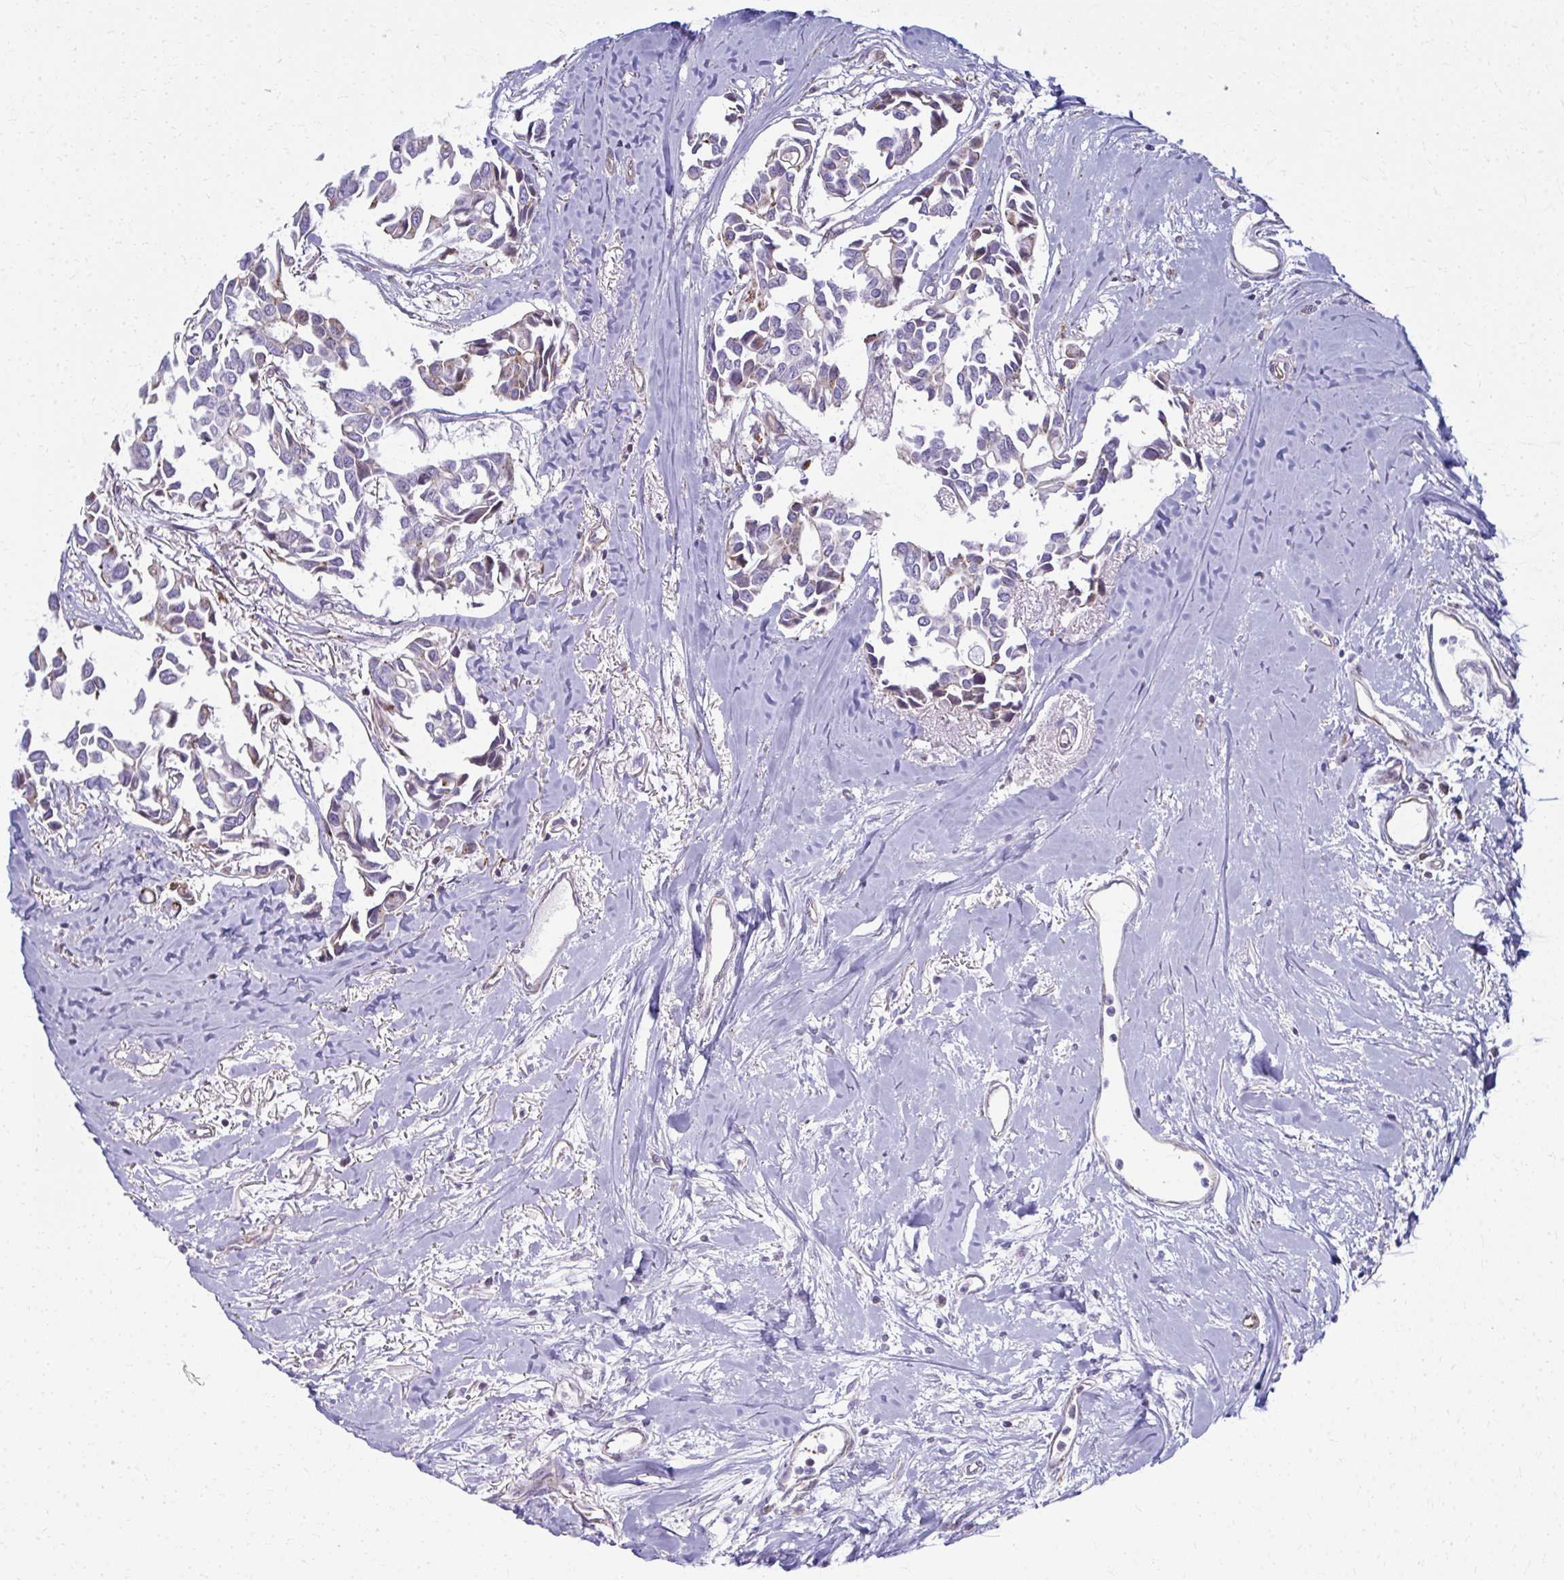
{"staining": {"intensity": "moderate", "quantity": "25%-75%", "location": "cytoplasmic/membranous"}, "tissue": "breast cancer", "cell_type": "Tumor cells", "image_type": "cancer", "snomed": [{"axis": "morphology", "description": "Duct carcinoma"}, {"axis": "topography", "description": "Breast"}], "caption": "Brown immunohistochemical staining in breast cancer displays moderate cytoplasmic/membranous expression in about 25%-75% of tumor cells.", "gene": "LRRC4B", "patient": {"sex": "female", "age": 54}}